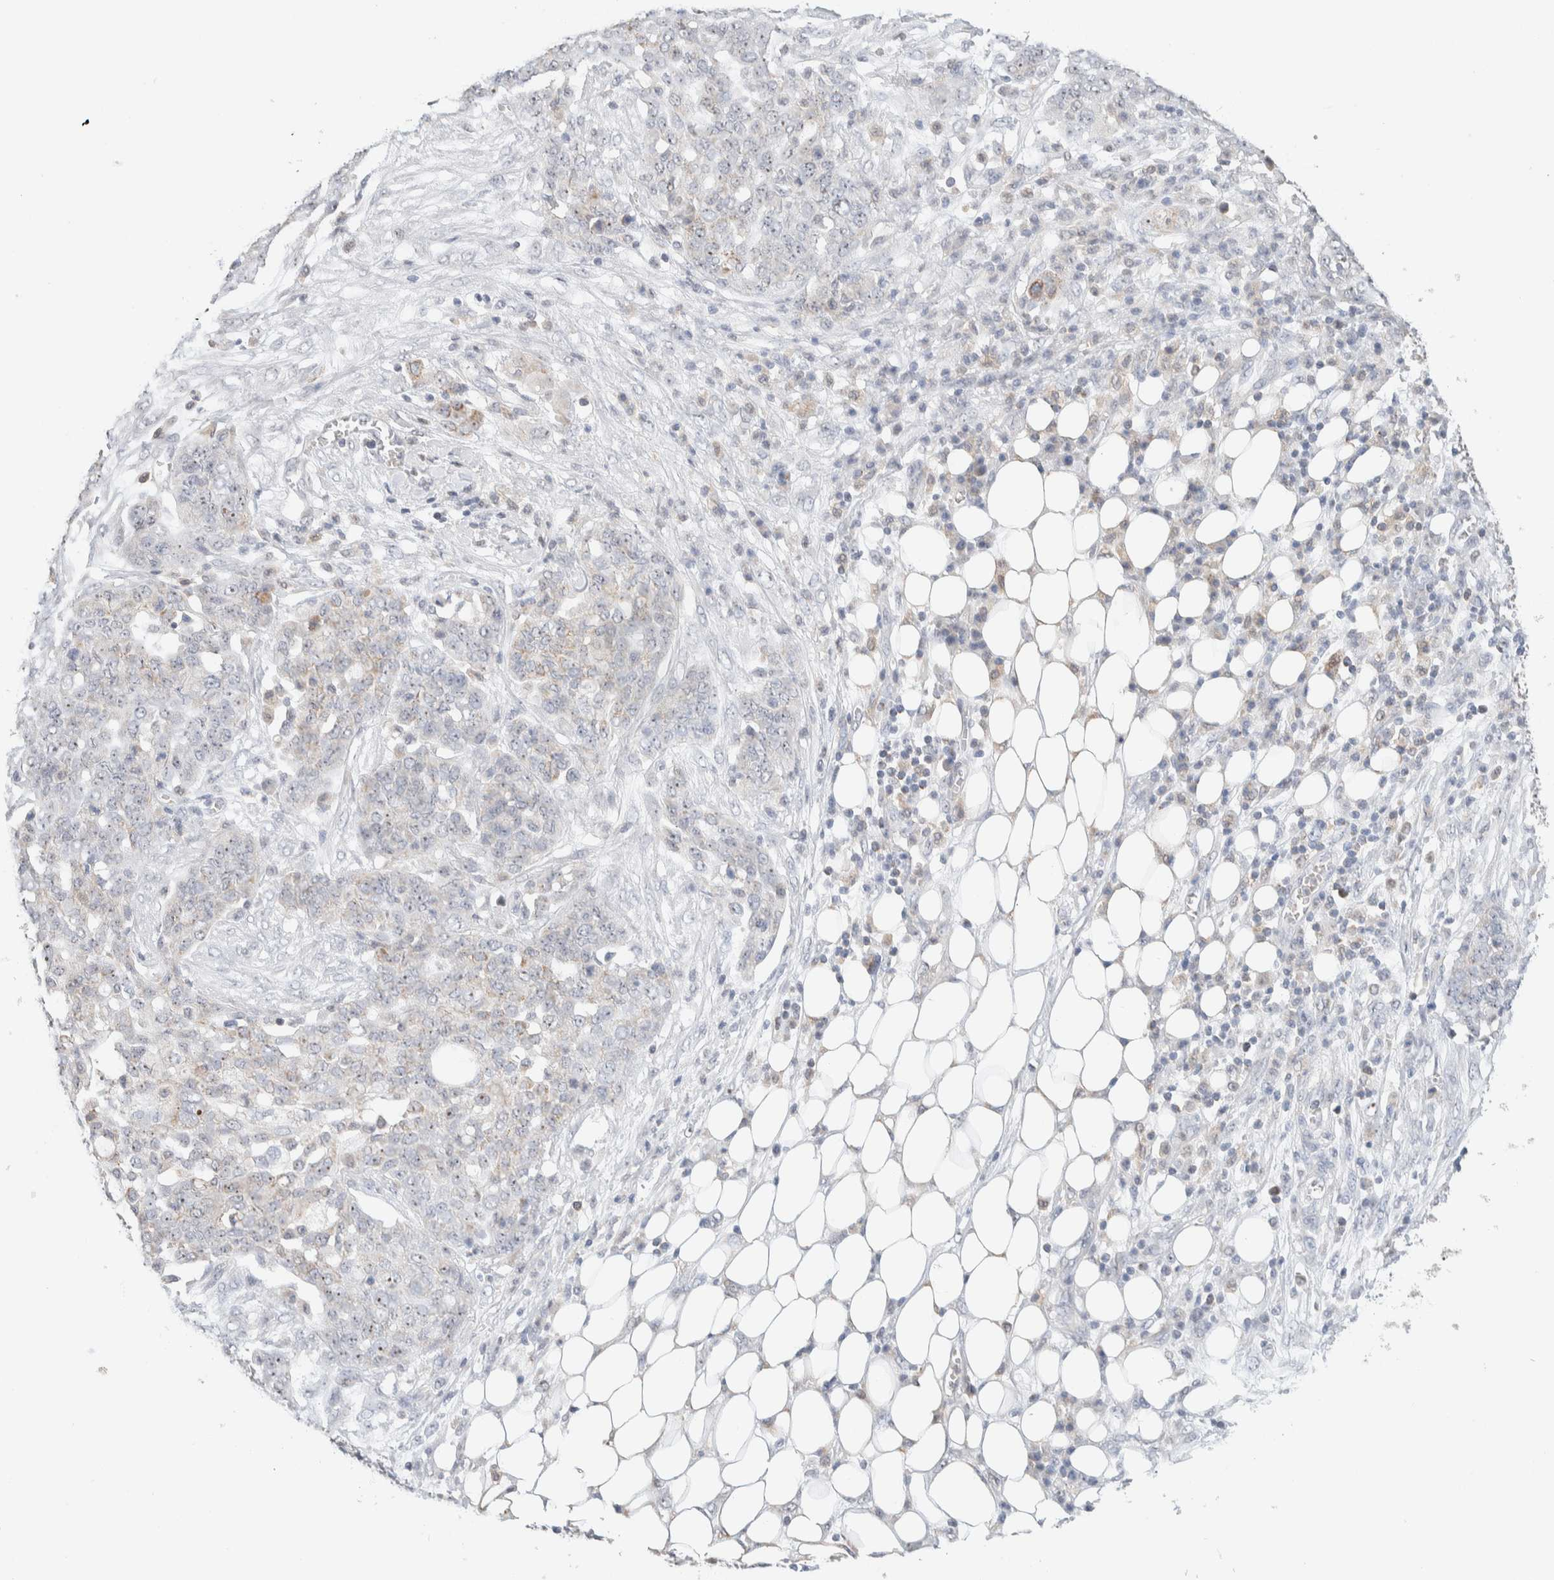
{"staining": {"intensity": "weak", "quantity": "<25%", "location": "cytoplasmic/membranous"}, "tissue": "ovarian cancer", "cell_type": "Tumor cells", "image_type": "cancer", "snomed": [{"axis": "morphology", "description": "Cystadenocarcinoma, serous, NOS"}, {"axis": "topography", "description": "Soft tissue"}, {"axis": "topography", "description": "Ovary"}], "caption": "An immunohistochemistry histopathology image of ovarian serous cystadenocarcinoma is shown. There is no staining in tumor cells of ovarian serous cystadenocarcinoma.", "gene": "HDHD3", "patient": {"sex": "female", "age": 57}}